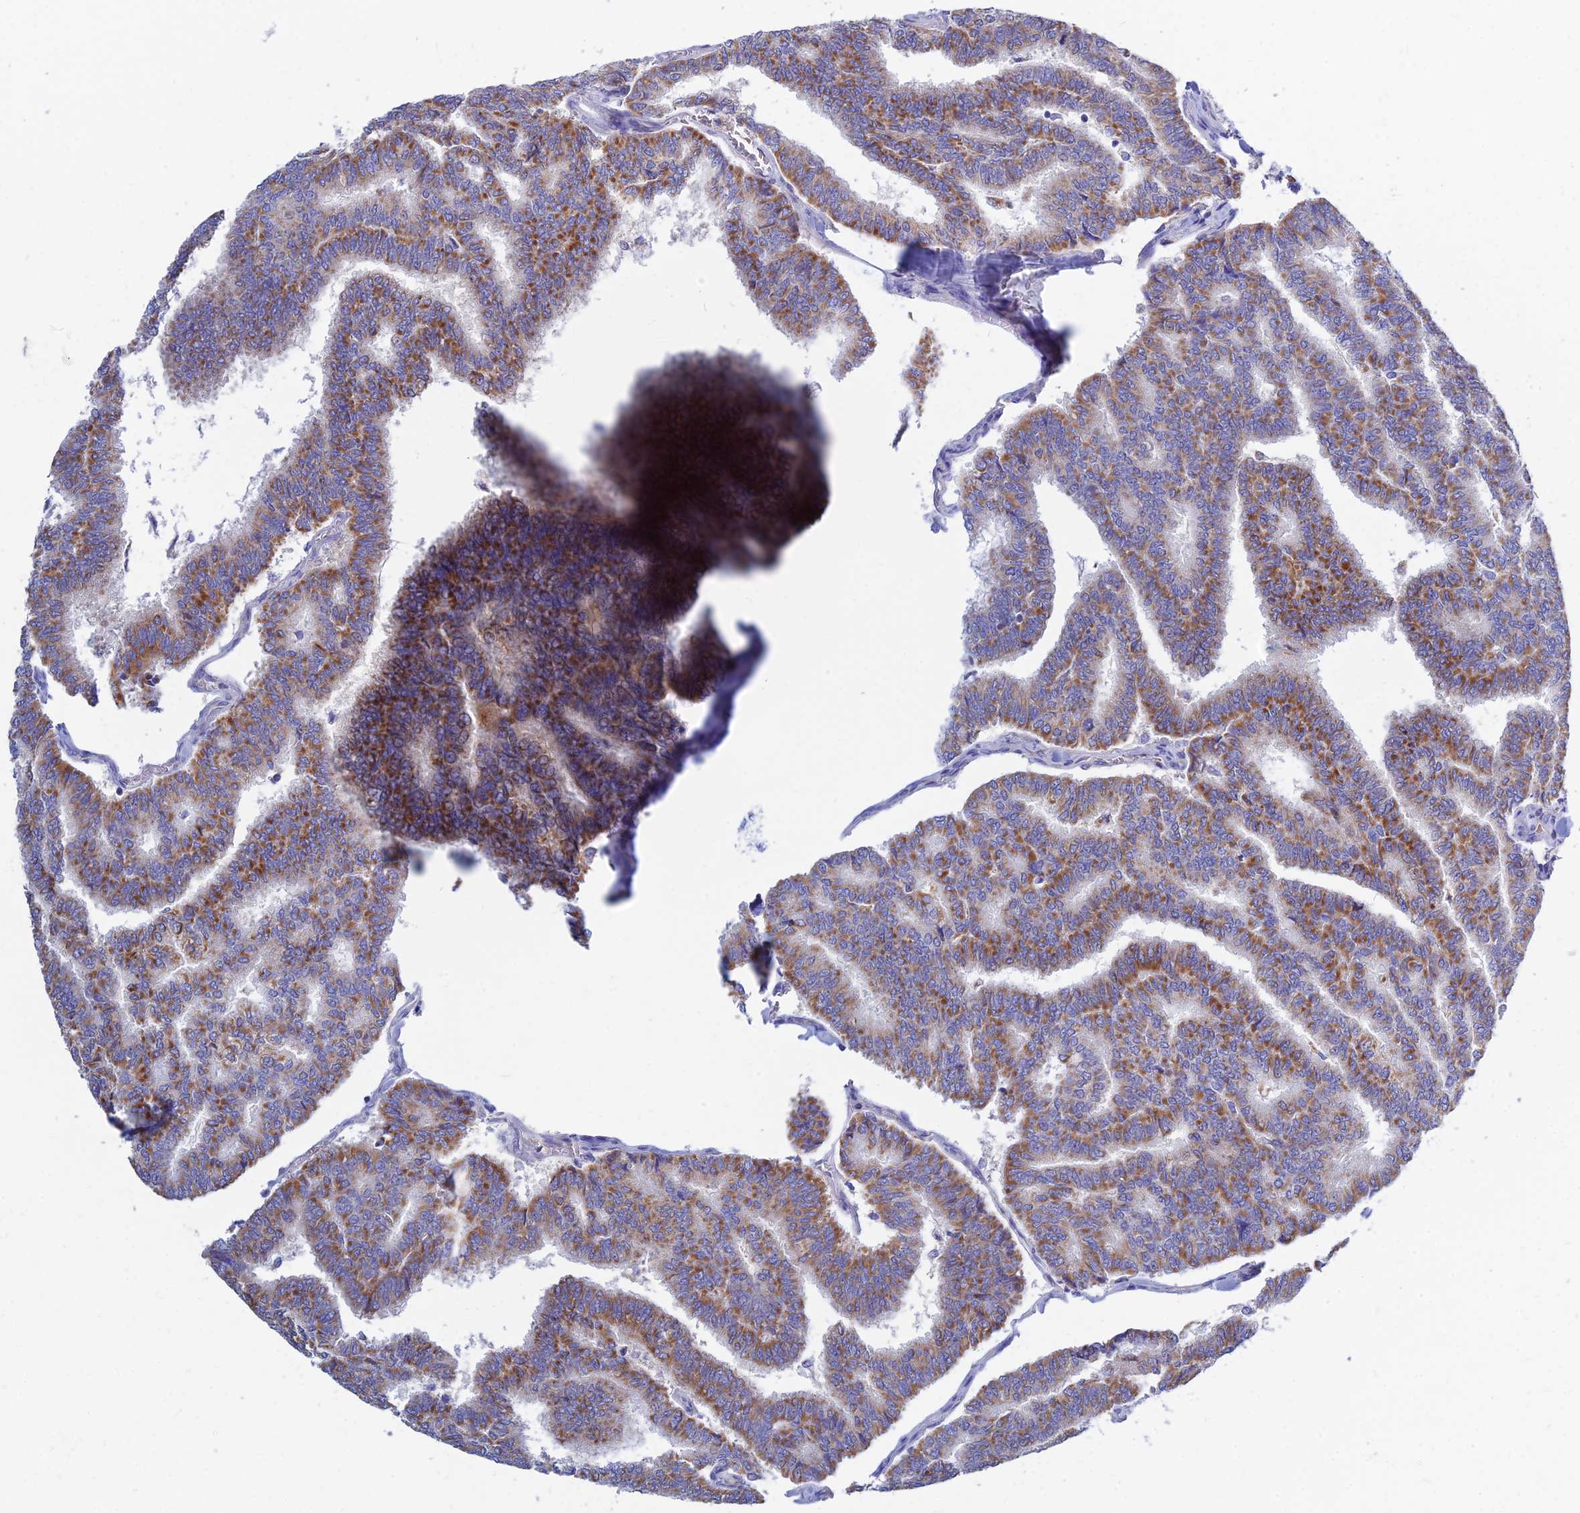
{"staining": {"intensity": "strong", "quantity": "25%-75%", "location": "cytoplasmic/membranous"}, "tissue": "thyroid cancer", "cell_type": "Tumor cells", "image_type": "cancer", "snomed": [{"axis": "morphology", "description": "Papillary adenocarcinoma, NOS"}, {"axis": "topography", "description": "Thyroid gland"}], "caption": "Brown immunohistochemical staining in human thyroid cancer (papillary adenocarcinoma) shows strong cytoplasmic/membranous expression in about 25%-75% of tumor cells.", "gene": "MGST1", "patient": {"sex": "female", "age": 35}}